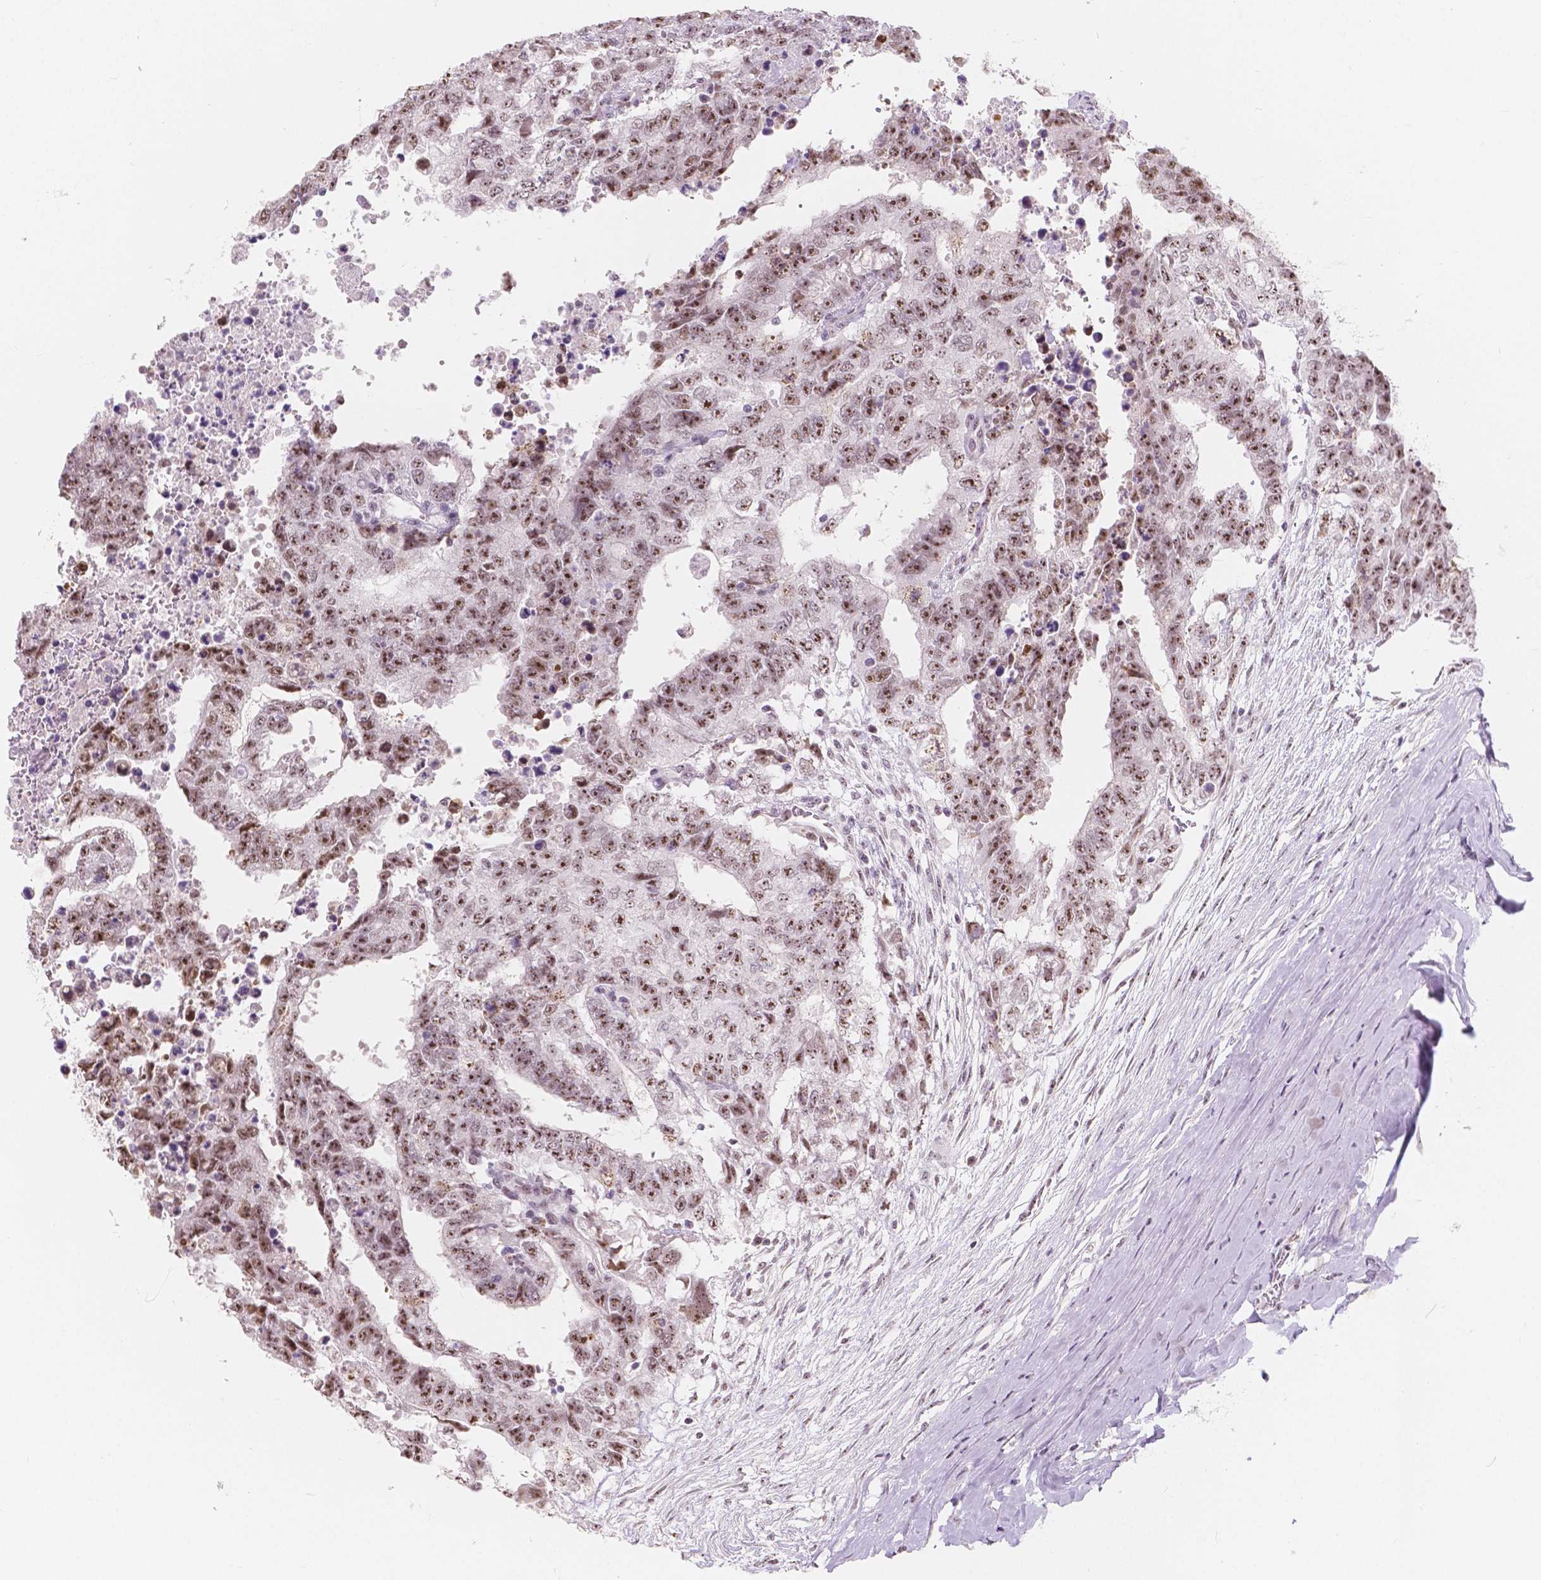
{"staining": {"intensity": "moderate", "quantity": ">75%", "location": "nuclear"}, "tissue": "testis cancer", "cell_type": "Tumor cells", "image_type": "cancer", "snomed": [{"axis": "morphology", "description": "Carcinoma, Embryonal, NOS"}, {"axis": "topography", "description": "Testis"}], "caption": "Human testis cancer stained for a protein (brown) reveals moderate nuclear positive positivity in approximately >75% of tumor cells.", "gene": "NOLC1", "patient": {"sex": "male", "age": 24}}